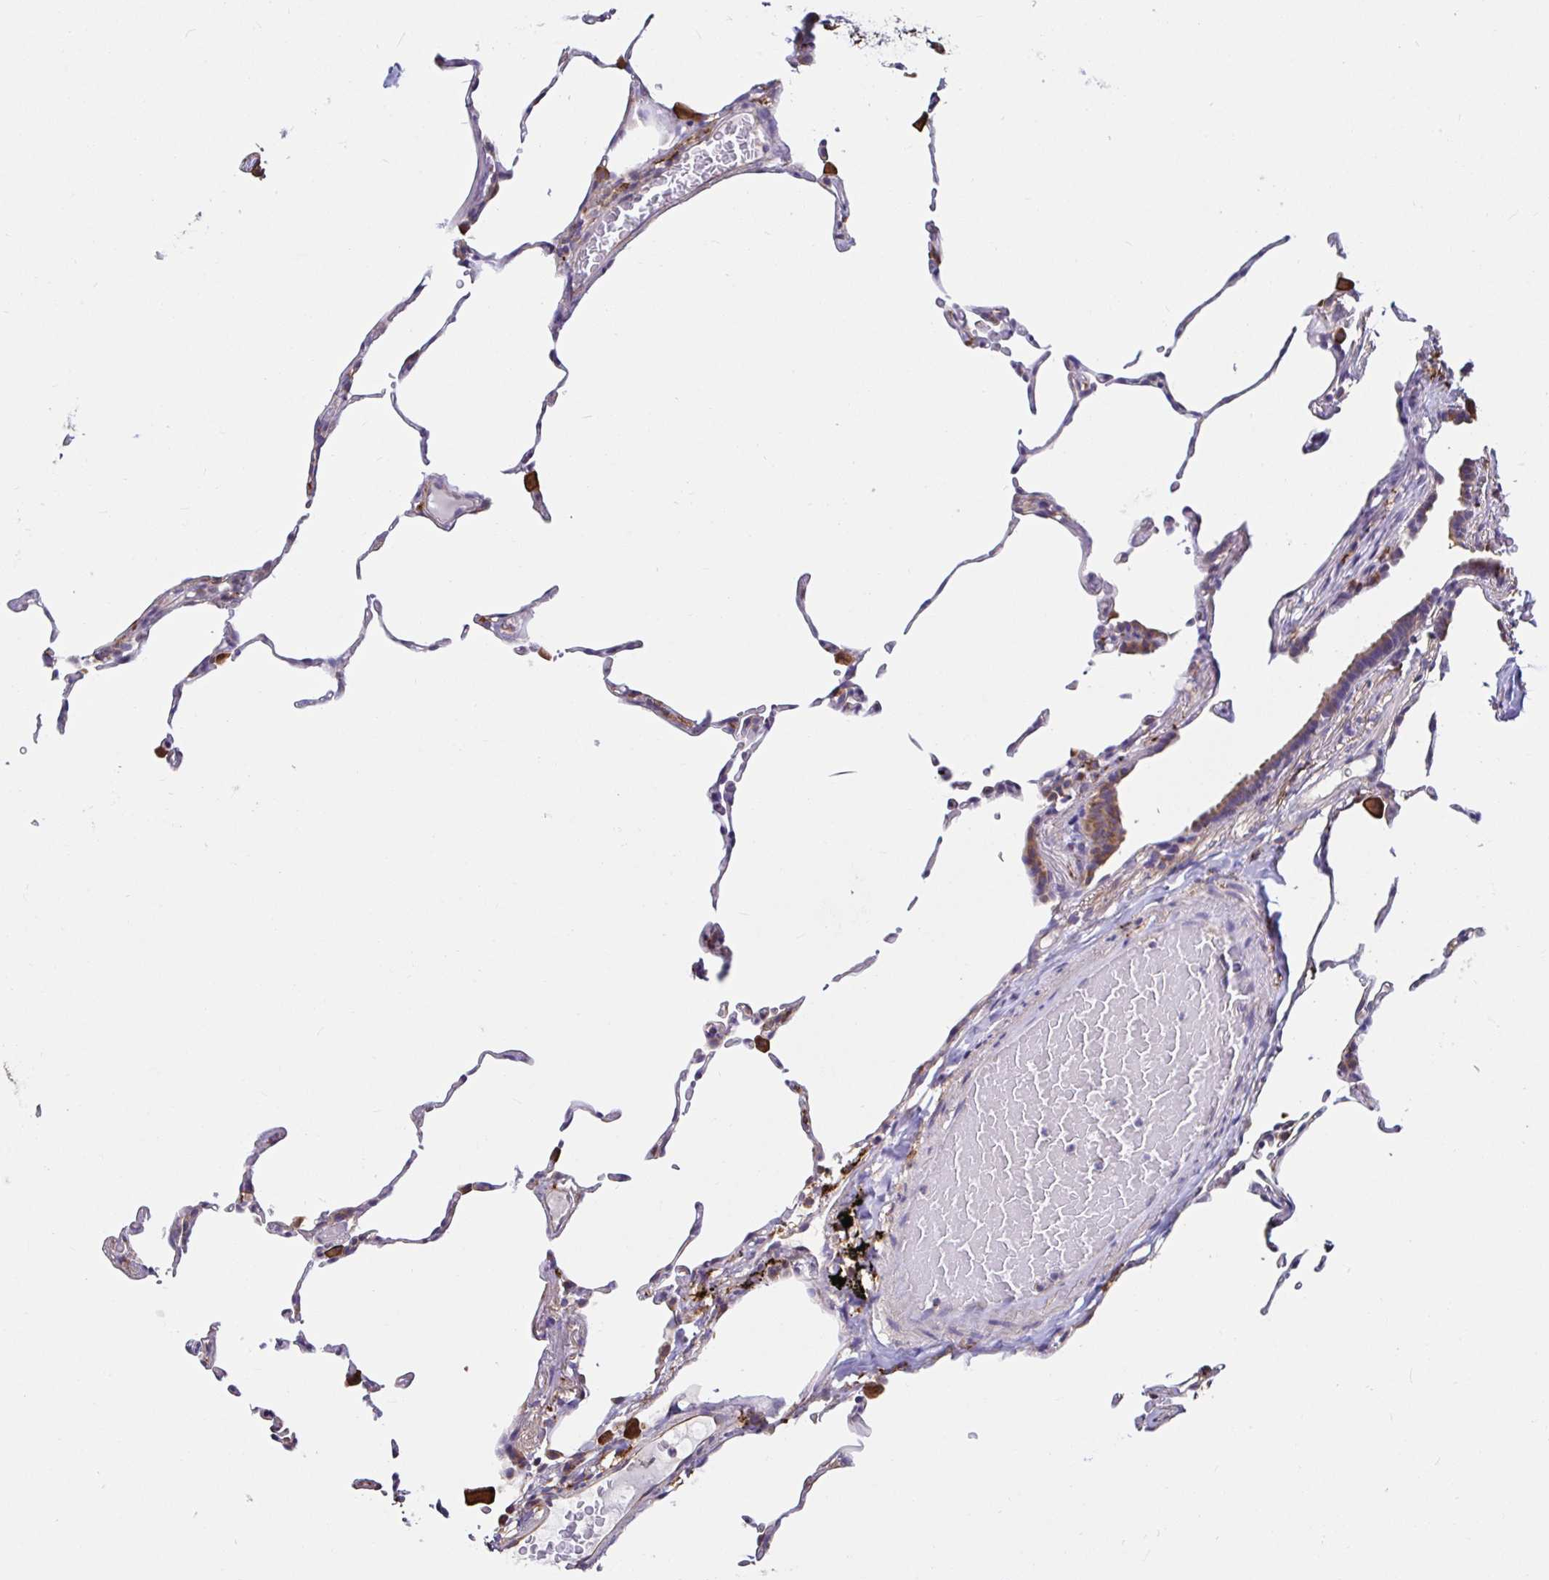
{"staining": {"intensity": "negative", "quantity": "none", "location": "none"}, "tissue": "lung", "cell_type": "Alveolar cells", "image_type": "normal", "snomed": [{"axis": "morphology", "description": "Normal tissue, NOS"}, {"axis": "topography", "description": "Lung"}], "caption": "This is a histopathology image of immunohistochemistry (IHC) staining of unremarkable lung, which shows no staining in alveolar cells.", "gene": "MSR1", "patient": {"sex": "female", "age": 57}}